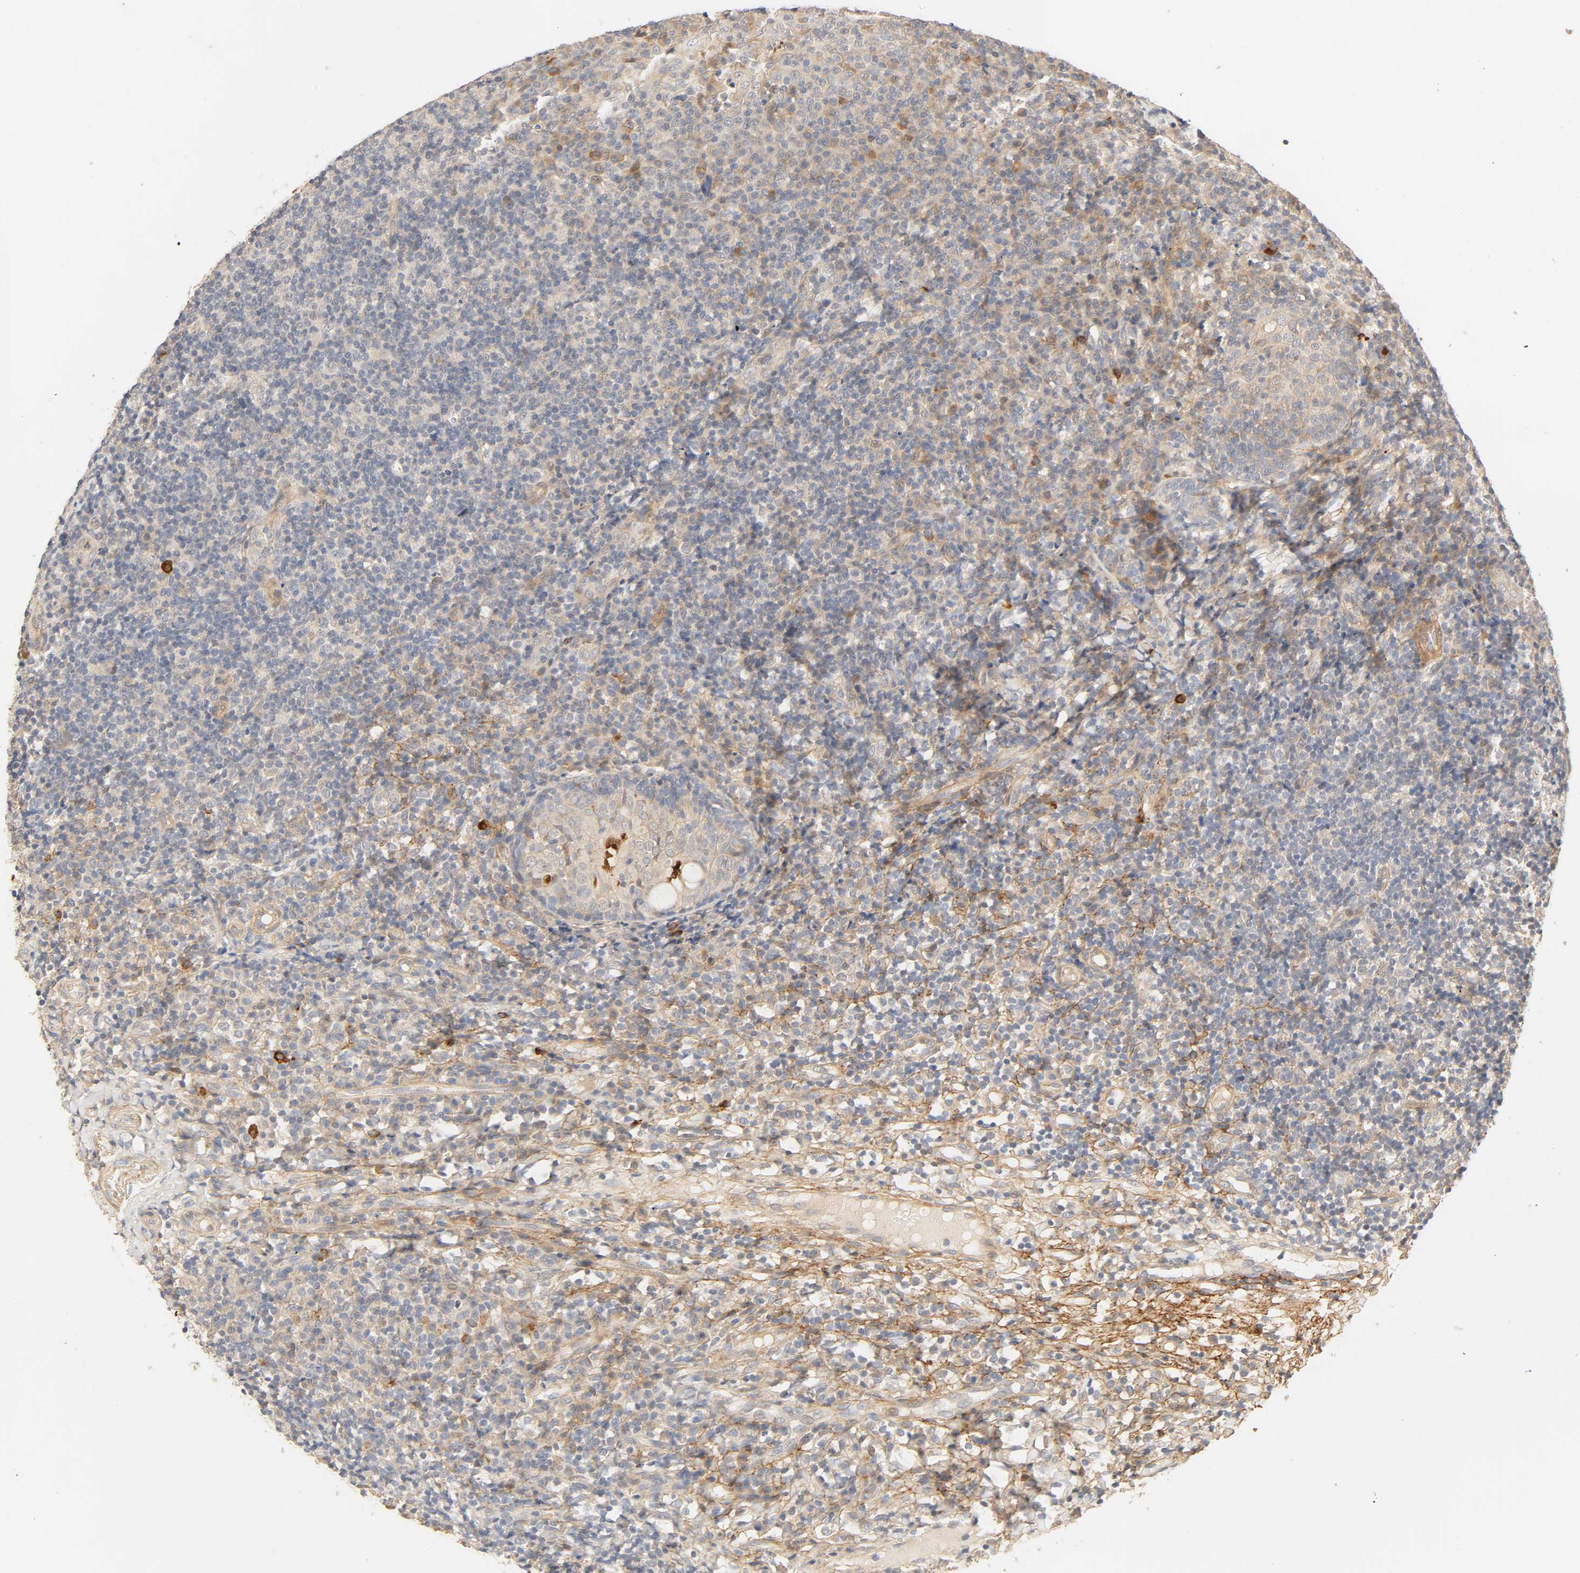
{"staining": {"intensity": "weak", "quantity": "<25%", "location": "cytoplasmic/membranous"}, "tissue": "tonsil", "cell_type": "Germinal center cells", "image_type": "normal", "snomed": [{"axis": "morphology", "description": "Normal tissue, NOS"}, {"axis": "topography", "description": "Tonsil"}], "caption": "Tonsil stained for a protein using immunohistochemistry demonstrates no positivity germinal center cells.", "gene": "CACNA1G", "patient": {"sex": "female", "age": 40}}